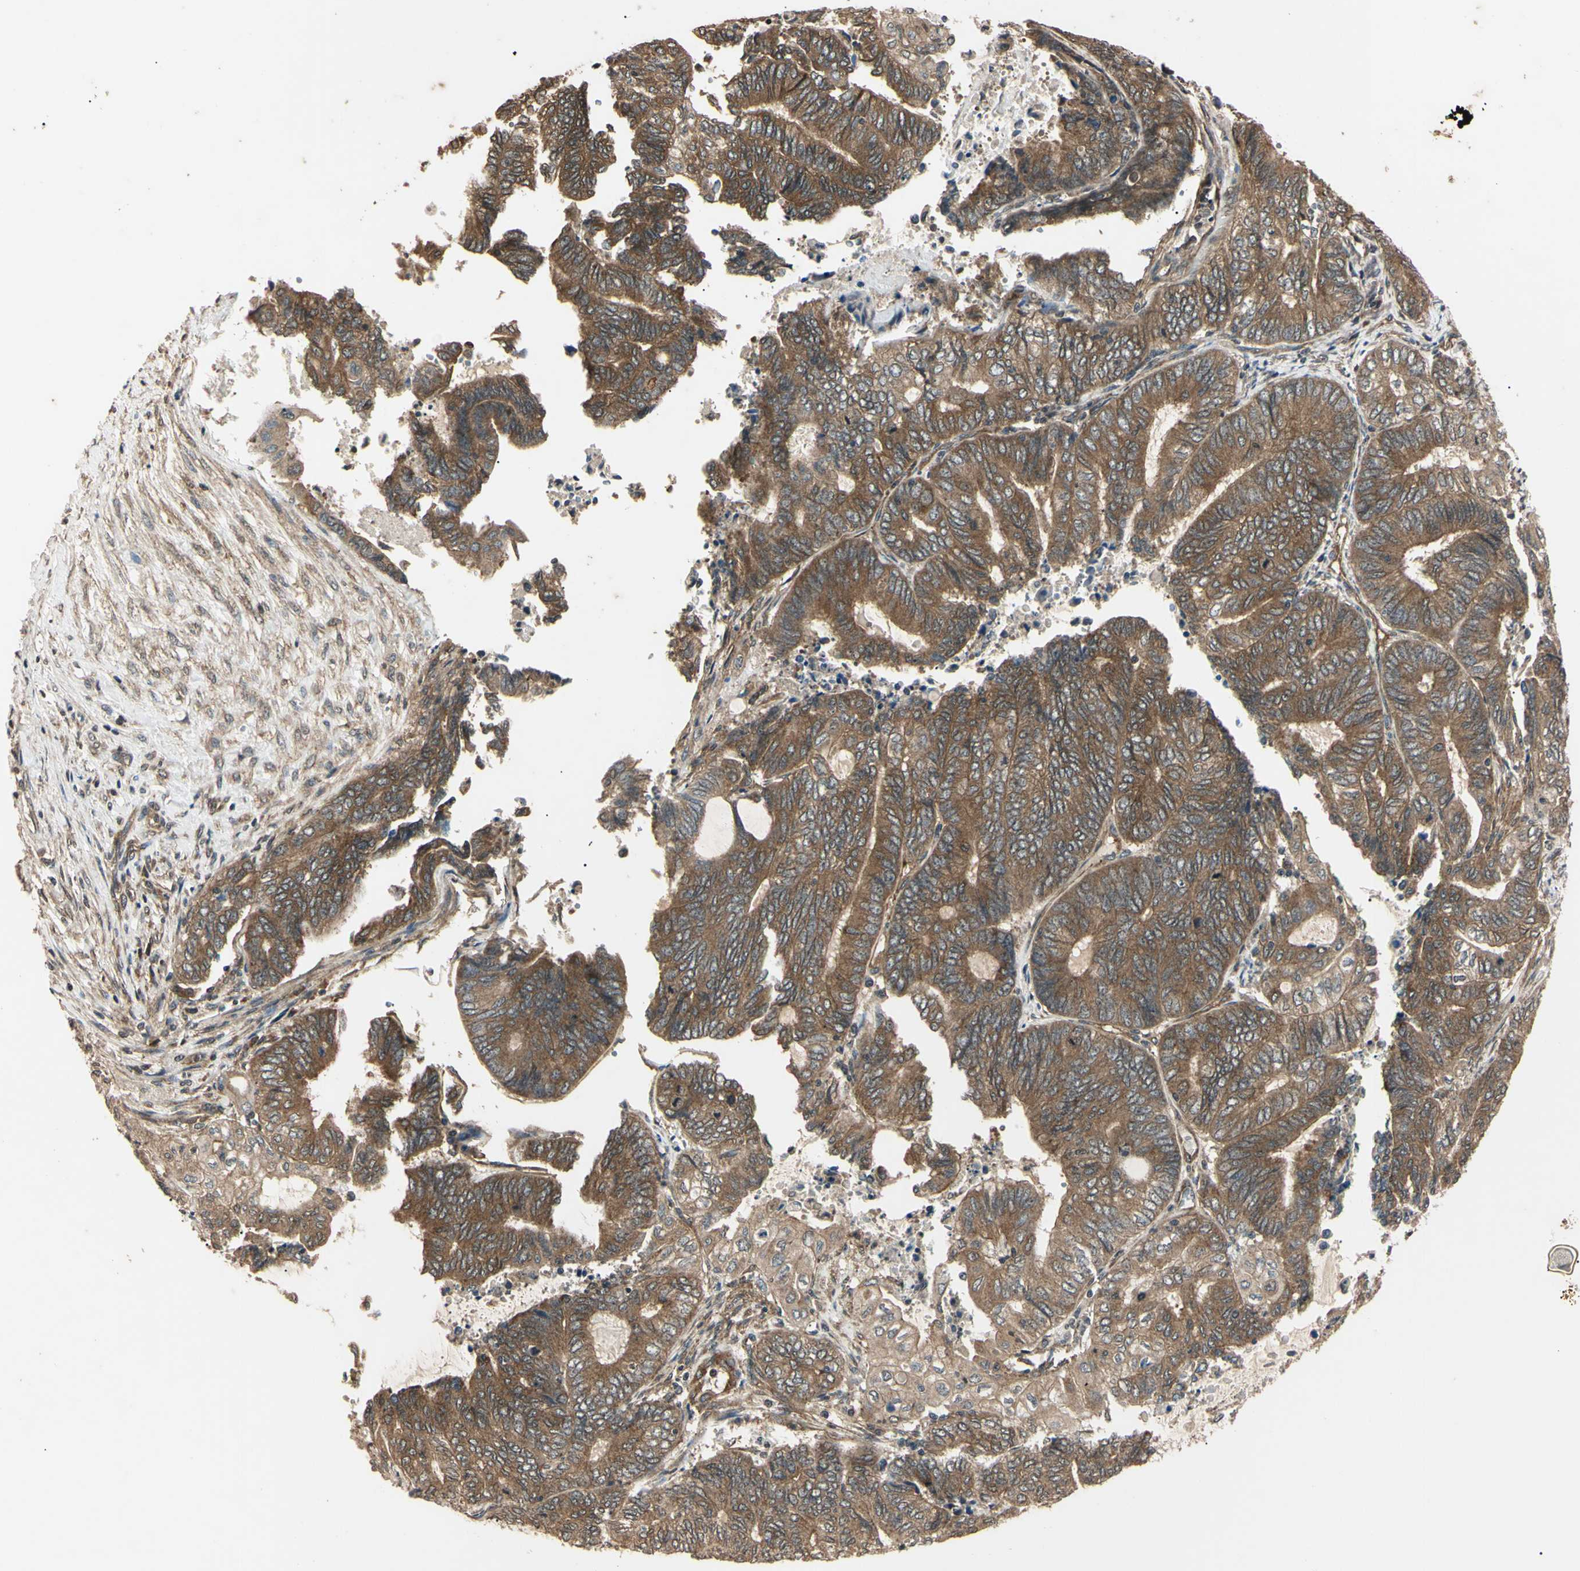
{"staining": {"intensity": "moderate", "quantity": ">75%", "location": "cytoplasmic/membranous"}, "tissue": "endometrial cancer", "cell_type": "Tumor cells", "image_type": "cancer", "snomed": [{"axis": "morphology", "description": "Adenocarcinoma, NOS"}, {"axis": "topography", "description": "Uterus"}, {"axis": "topography", "description": "Endometrium"}], "caption": "The image demonstrates a brown stain indicating the presence of a protein in the cytoplasmic/membranous of tumor cells in endometrial adenocarcinoma.", "gene": "EPN1", "patient": {"sex": "female", "age": 70}}